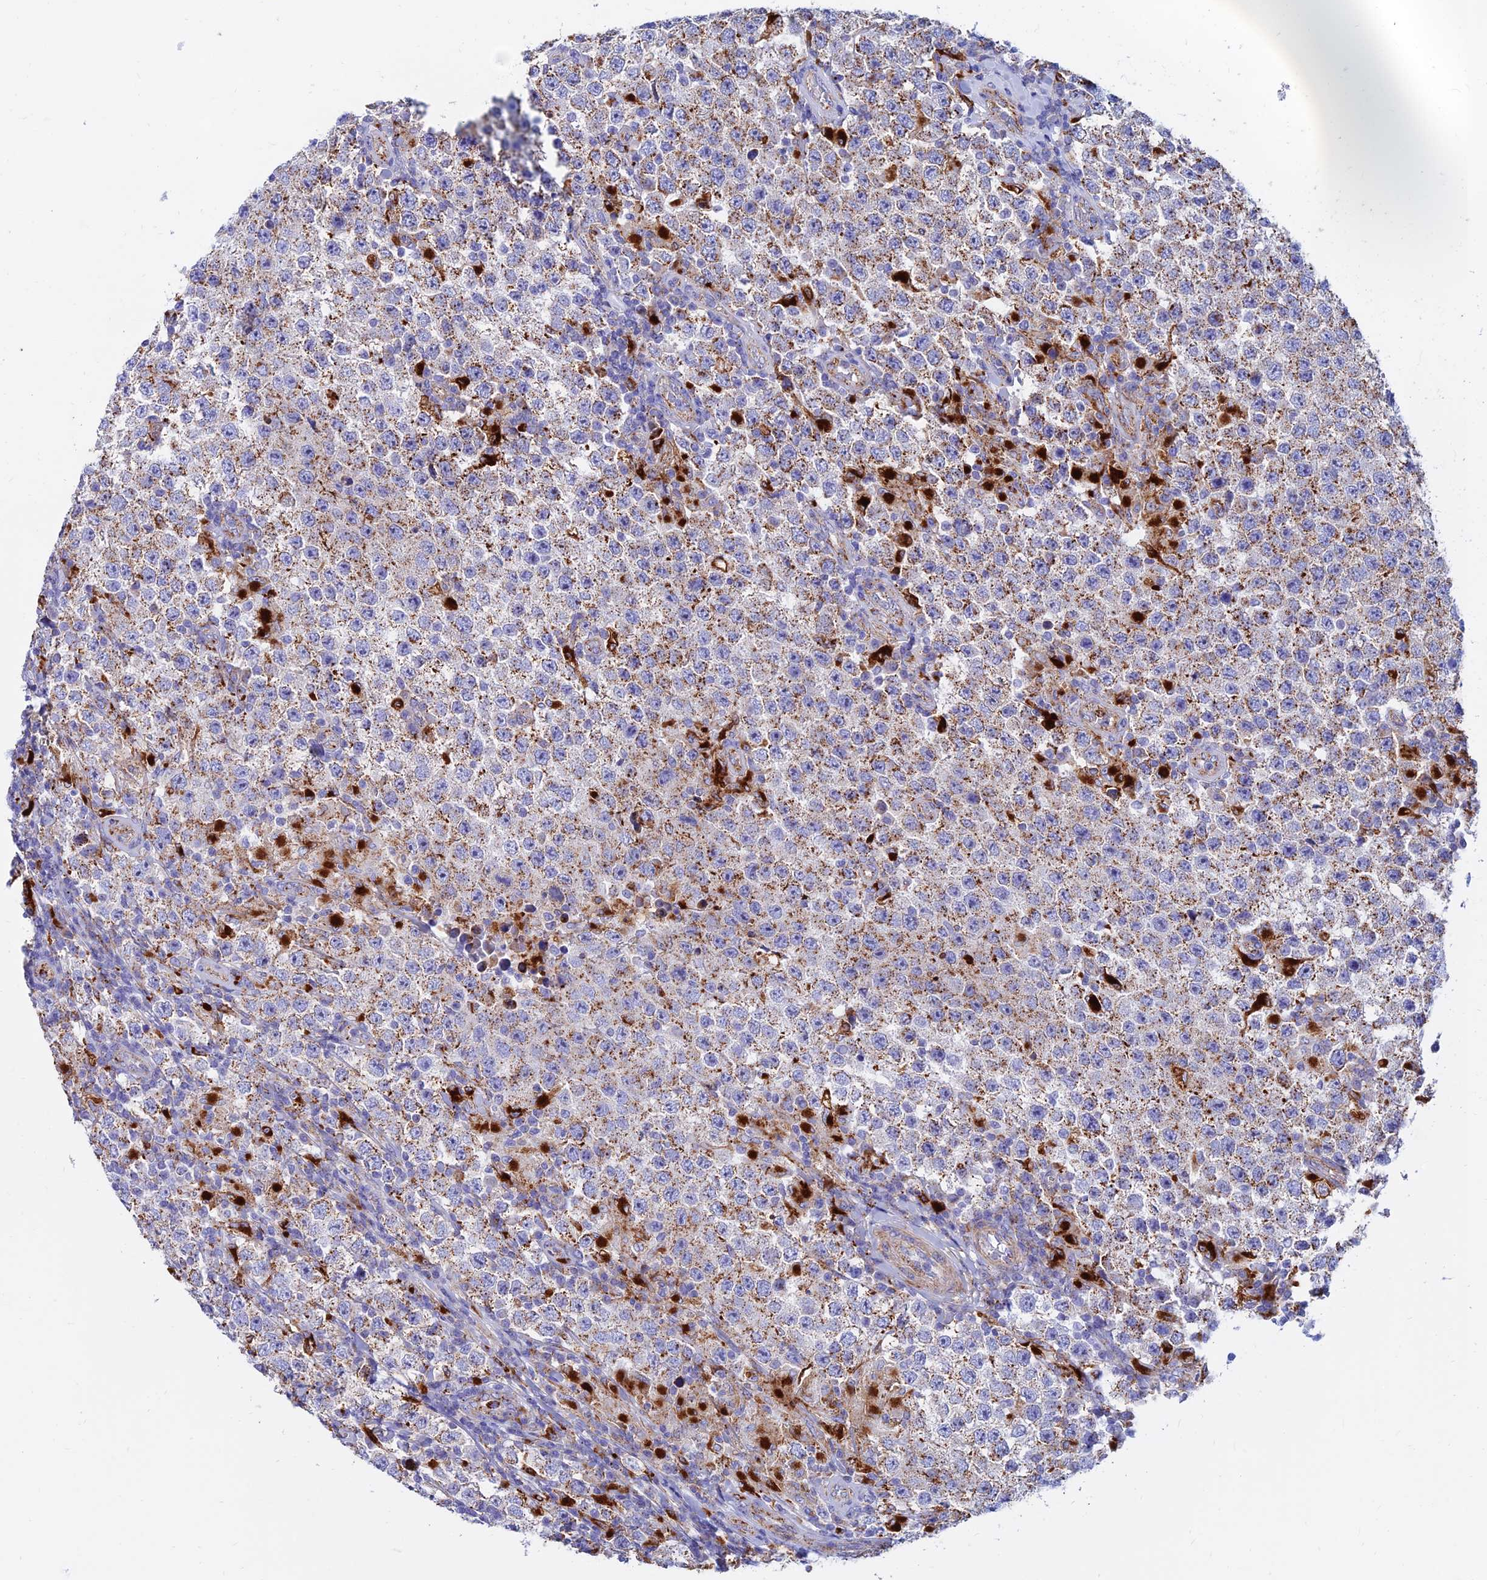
{"staining": {"intensity": "moderate", "quantity": "25%-75%", "location": "cytoplasmic/membranous"}, "tissue": "testis cancer", "cell_type": "Tumor cells", "image_type": "cancer", "snomed": [{"axis": "morphology", "description": "Normal tissue, NOS"}, {"axis": "morphology", "description": "Urothelial carcinoma, High grade"}, {"axis": "morphology", "description": "Seminoma, NOS"}, {"axis": "morphology", "description": "Carcinoma, Embryonal, NOS"}, {"axis": "topography", "description": "Urinary bladder"}, {"axis": "topography", "description": "Testis"}], "caption": "Immunohistochemistry (IHC) staining of testis cancer (high-grade urothelial carcinoma), which reveals medium levels of moderate cytoplasmic/membranous staining in approximately 25%-75% of tumor cells indicating moderate cytoplasmic/membranous protein staining. The staining was performed using DAB (brown) for protein detection and nuclei were counterstained in hematoxylin (blue).", "gene": "SPNS1", "patient": {"sex": "male", "age": 41}}